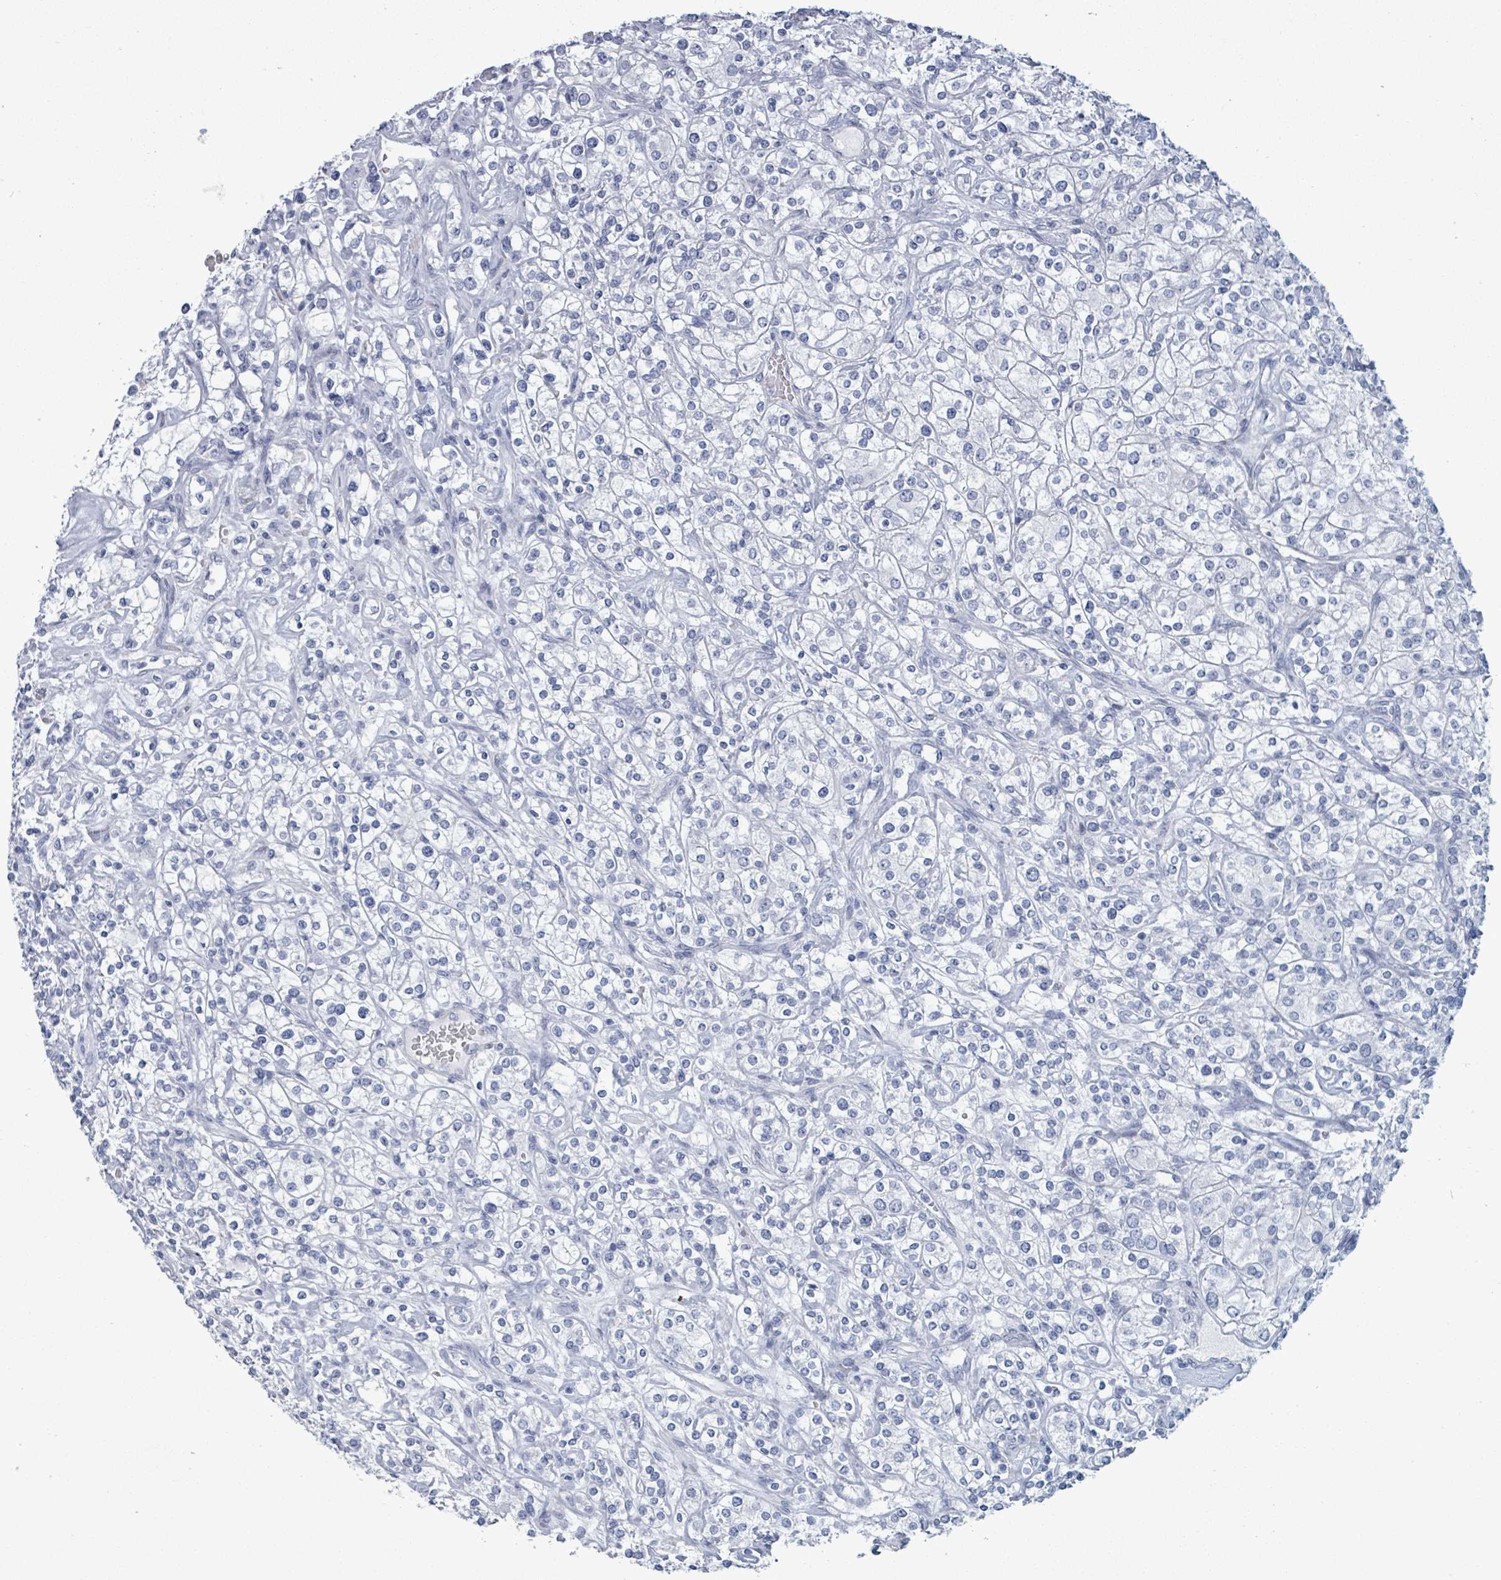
{"staining": {"intensity": "negative", "quantity": "none", "location": "none"}, "tissue": "renal cancer", "cell_type": "Tumor cells", "image_type": "cancer", "snomed": [{"axis": "morphology", "description": "Adenocarcinoma, NOS"}, {"axis": "topography", "description": "Kidney"}], "caption": "This micrograph is of renal adenocarcinoma stained with immunohistochemistry (IHC) to label a protein in brown with the nuclei are counter-stained blue. There is no staining in tumor cells.", "gene": "ZNF771", "patient": {"sex": "male", "age": 77}}